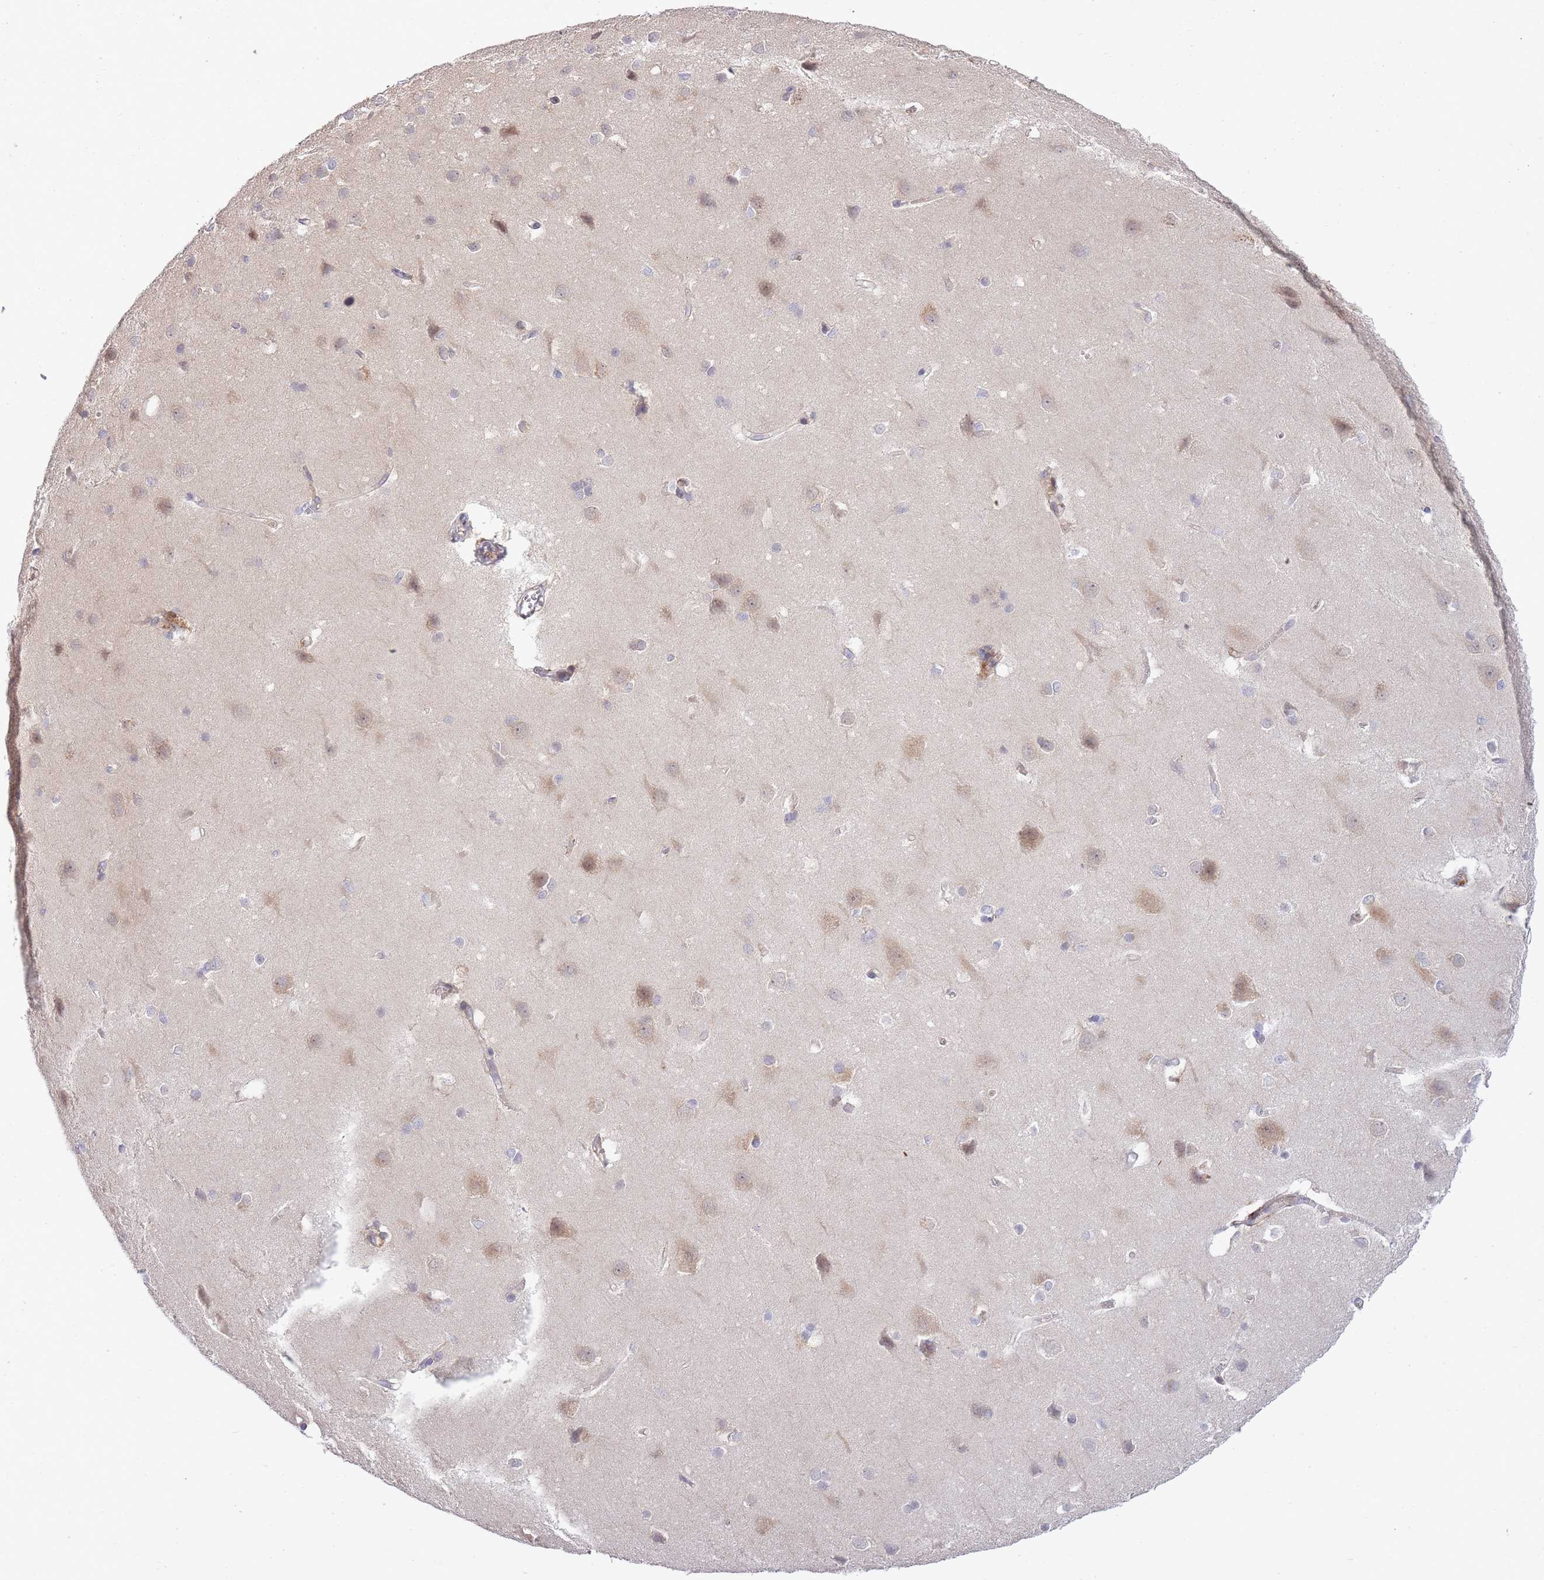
{"staining": {"intensity": "weak", "quantity": ">75%", "location": "cytoplasmic/membranous"}, "tissue": "cerebral cortex", "cell_type": "Endothelial cells", "image_type": "normal", "snomed": [{"axis": "morphology", "description": "Normal tissue, NOS"}, {"axis": "topography", "description": "Cerebral cortex"}], "caption": "Benign cerebral cortex displays weak cytoplasmic/membranous positivity in approximately >75% of endothelial cells Immunohistochemistry stains the protein of interest in brown and the nuclei are stained blue..", "gene": "EIF2B2", "patient": {"sex": "male", "age": 37}}